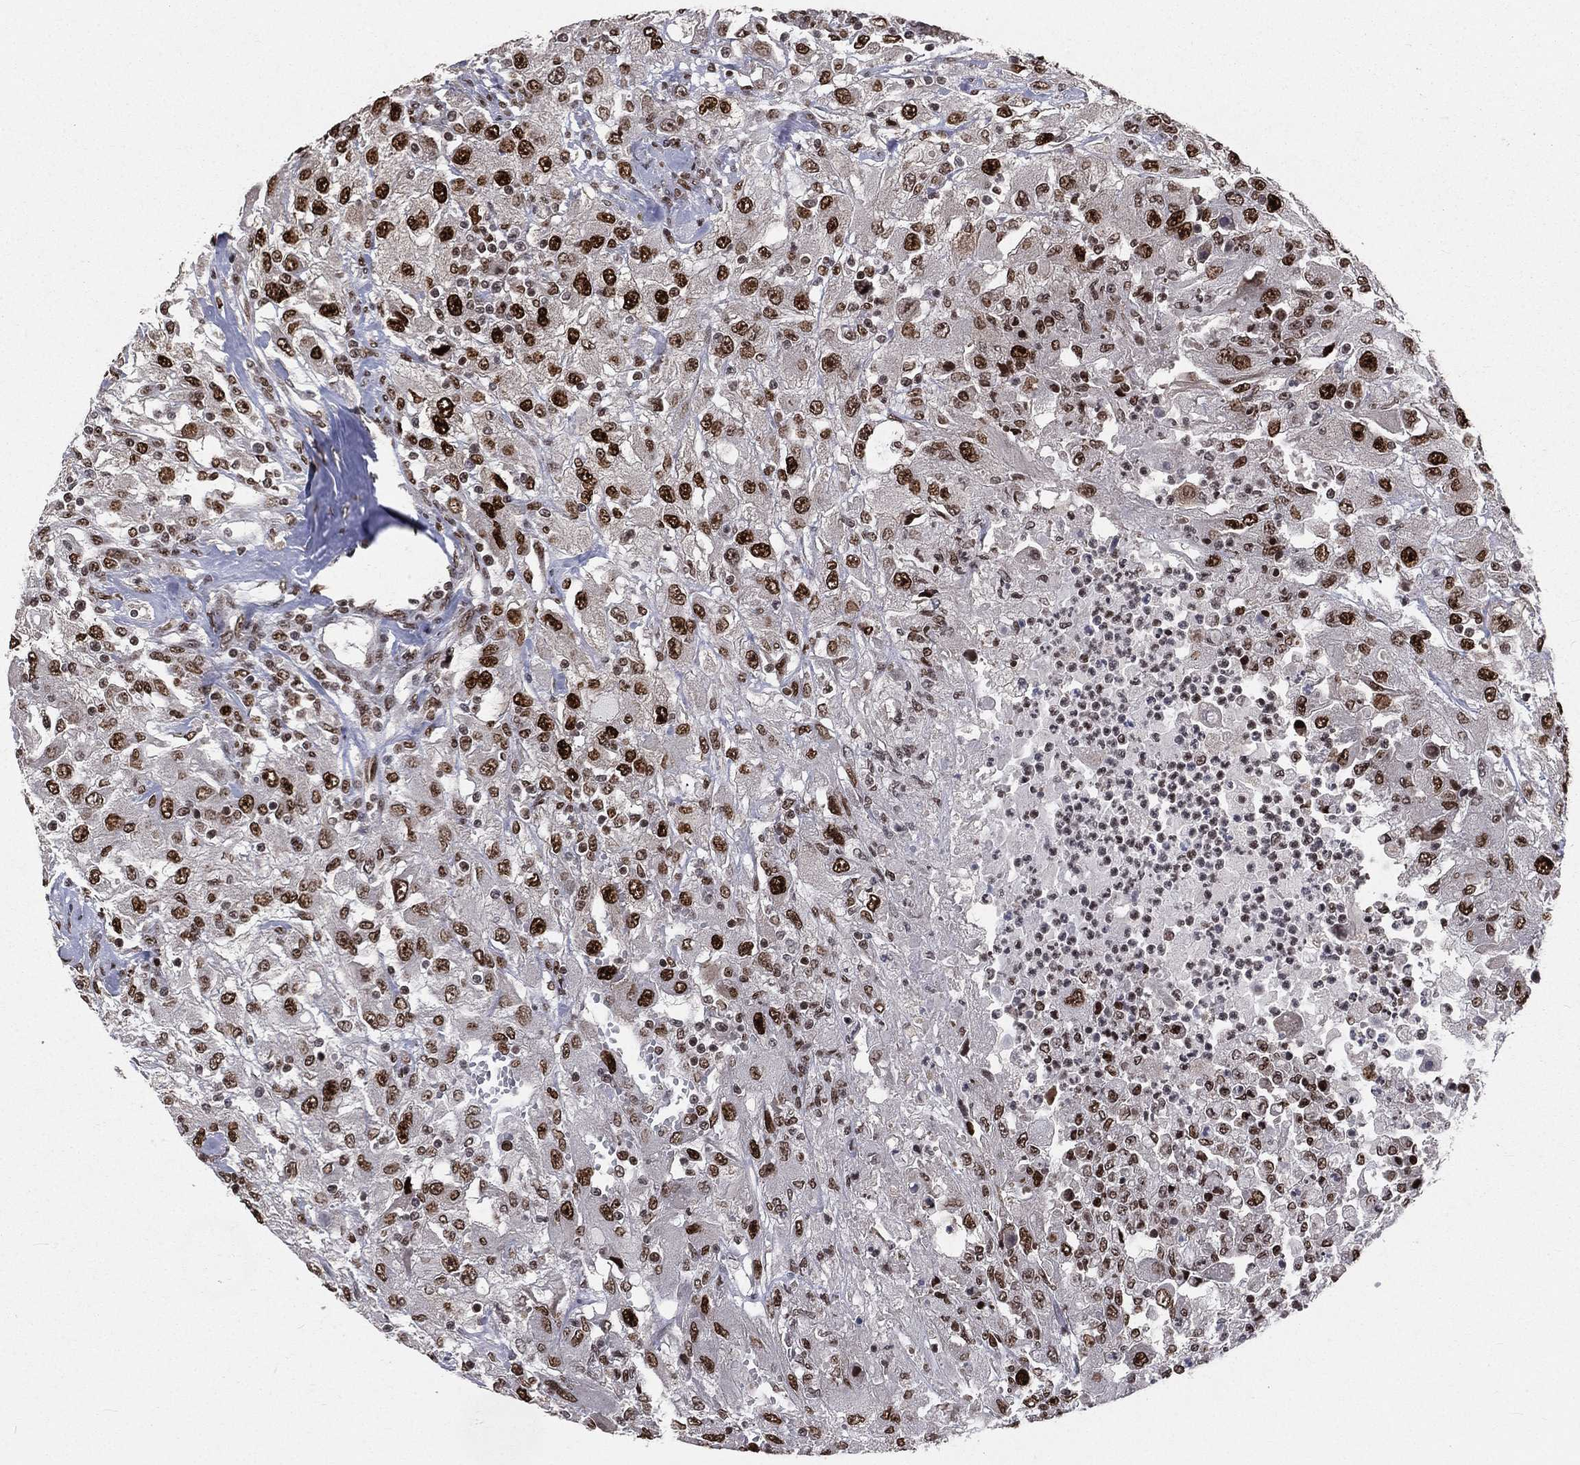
{"staining": {"intensity": "strong", "quantity": ">75%", "location": "nuclear"}, "tissue": "renal cancer", "cell_type": "Tumor cells", "image_type": "cancer", "snomed": [{"axis": "morphology", "description": "Adenocarcinoma, NOS"}, {"axis": "topography", "description": "Kidney"}], "caption": "Strong nuclear expression is appreciated in approximately >75% of tumor cells in renal adenocarcinoma. (DAB IHC with brightfield microscopy, high magnification).", "gene": "POLB", "patient": {"sex": "female", "age": 67}}